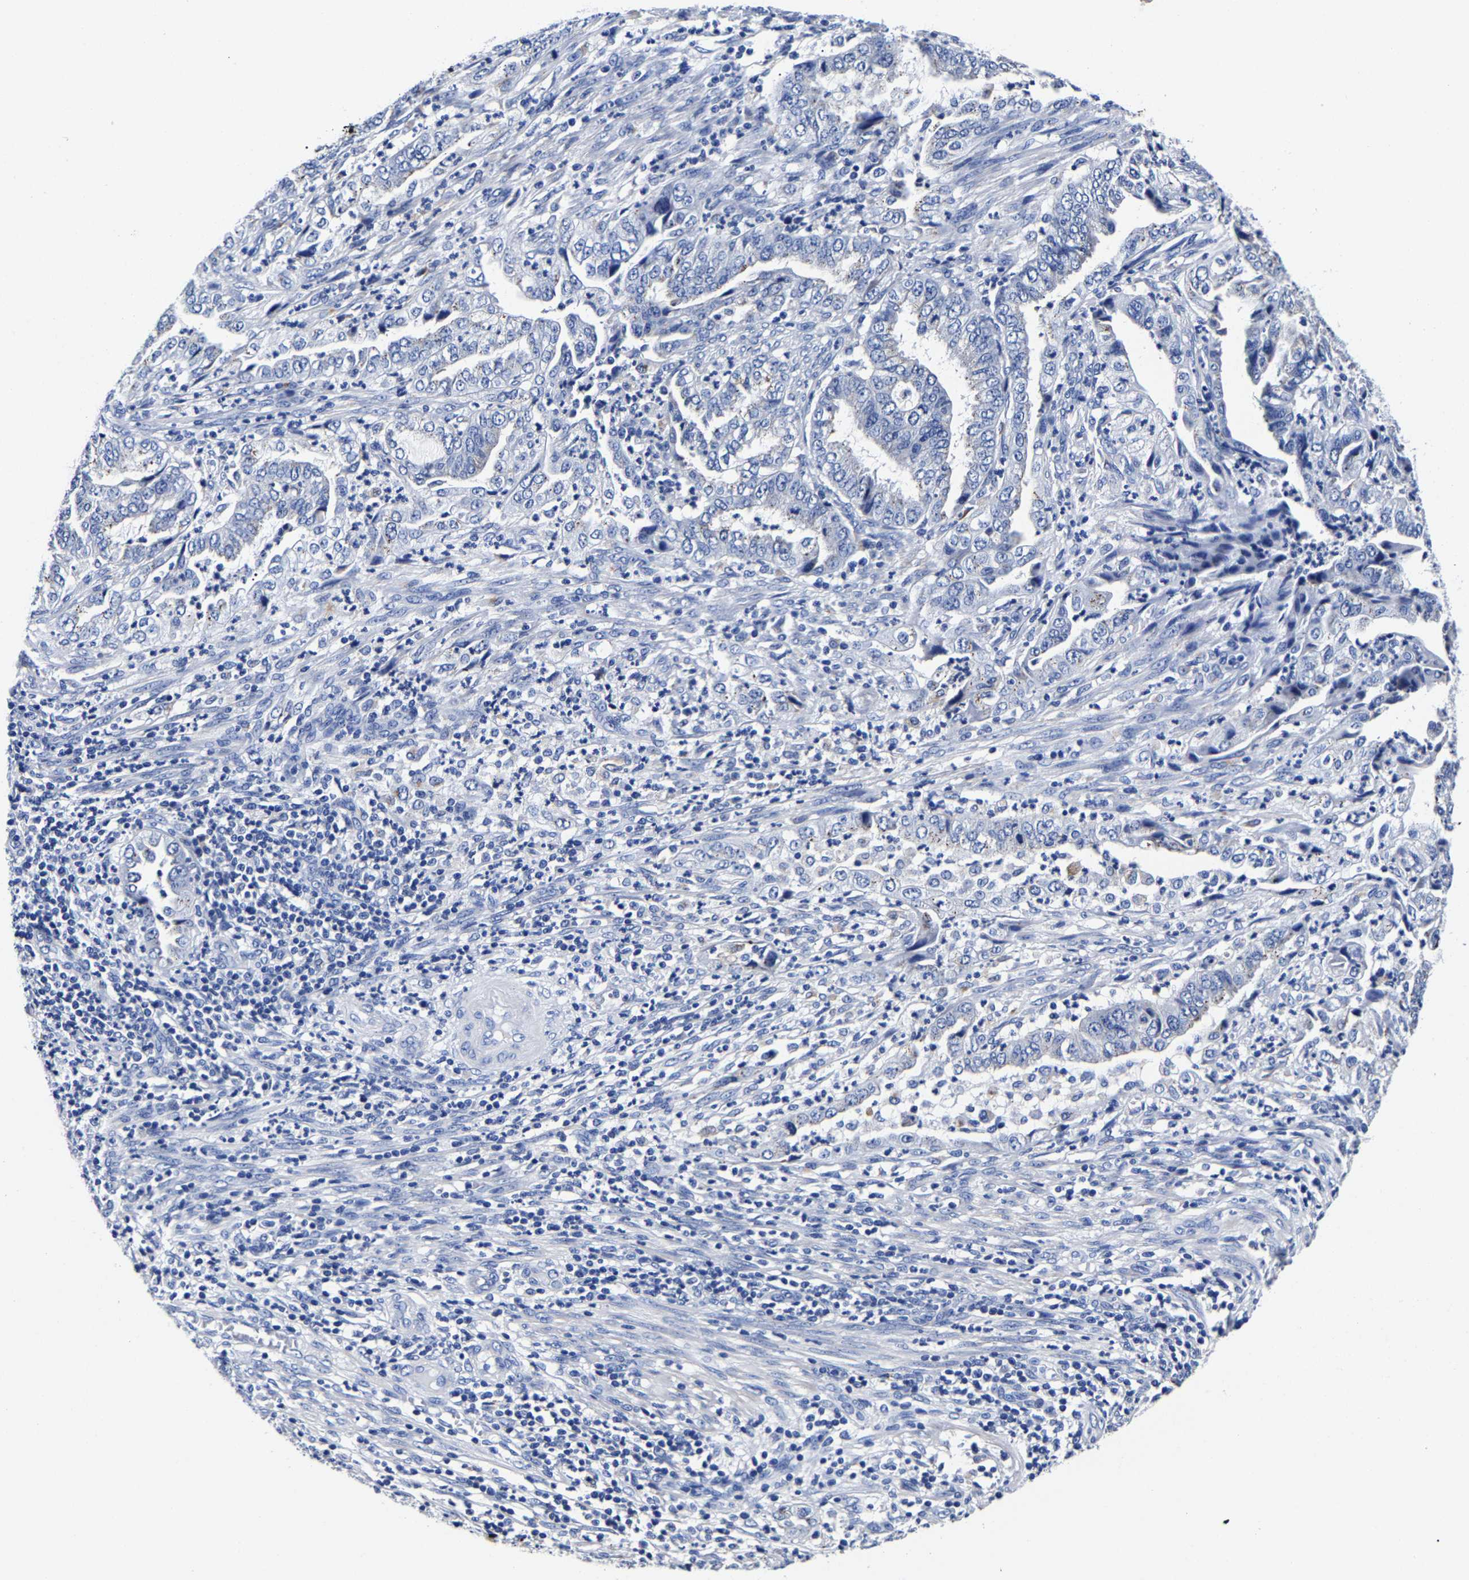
{"staining": {"intensity": "negative", "quantity": "none", "location": "none"}, "tissue": "endometrial cancer", "cell_type": "Tumor cells", "image_type": "cancer", "snomed": [{"axis": "morphology", "description": "Adenocarcinoma, NOS"}, {"axis": "topography", "description": "Endometrium"}], "caption": "Protein analysis of adenocarcinoma (endometrial) demonstrates no significant staining in tumor cells. (Brightfield microscopy of DAB (3,3'-diaminobenzidine) immunohistochemistry at high magnification).", "gene": "CPA2", "patient": {"sex": "female", "age": 51}}